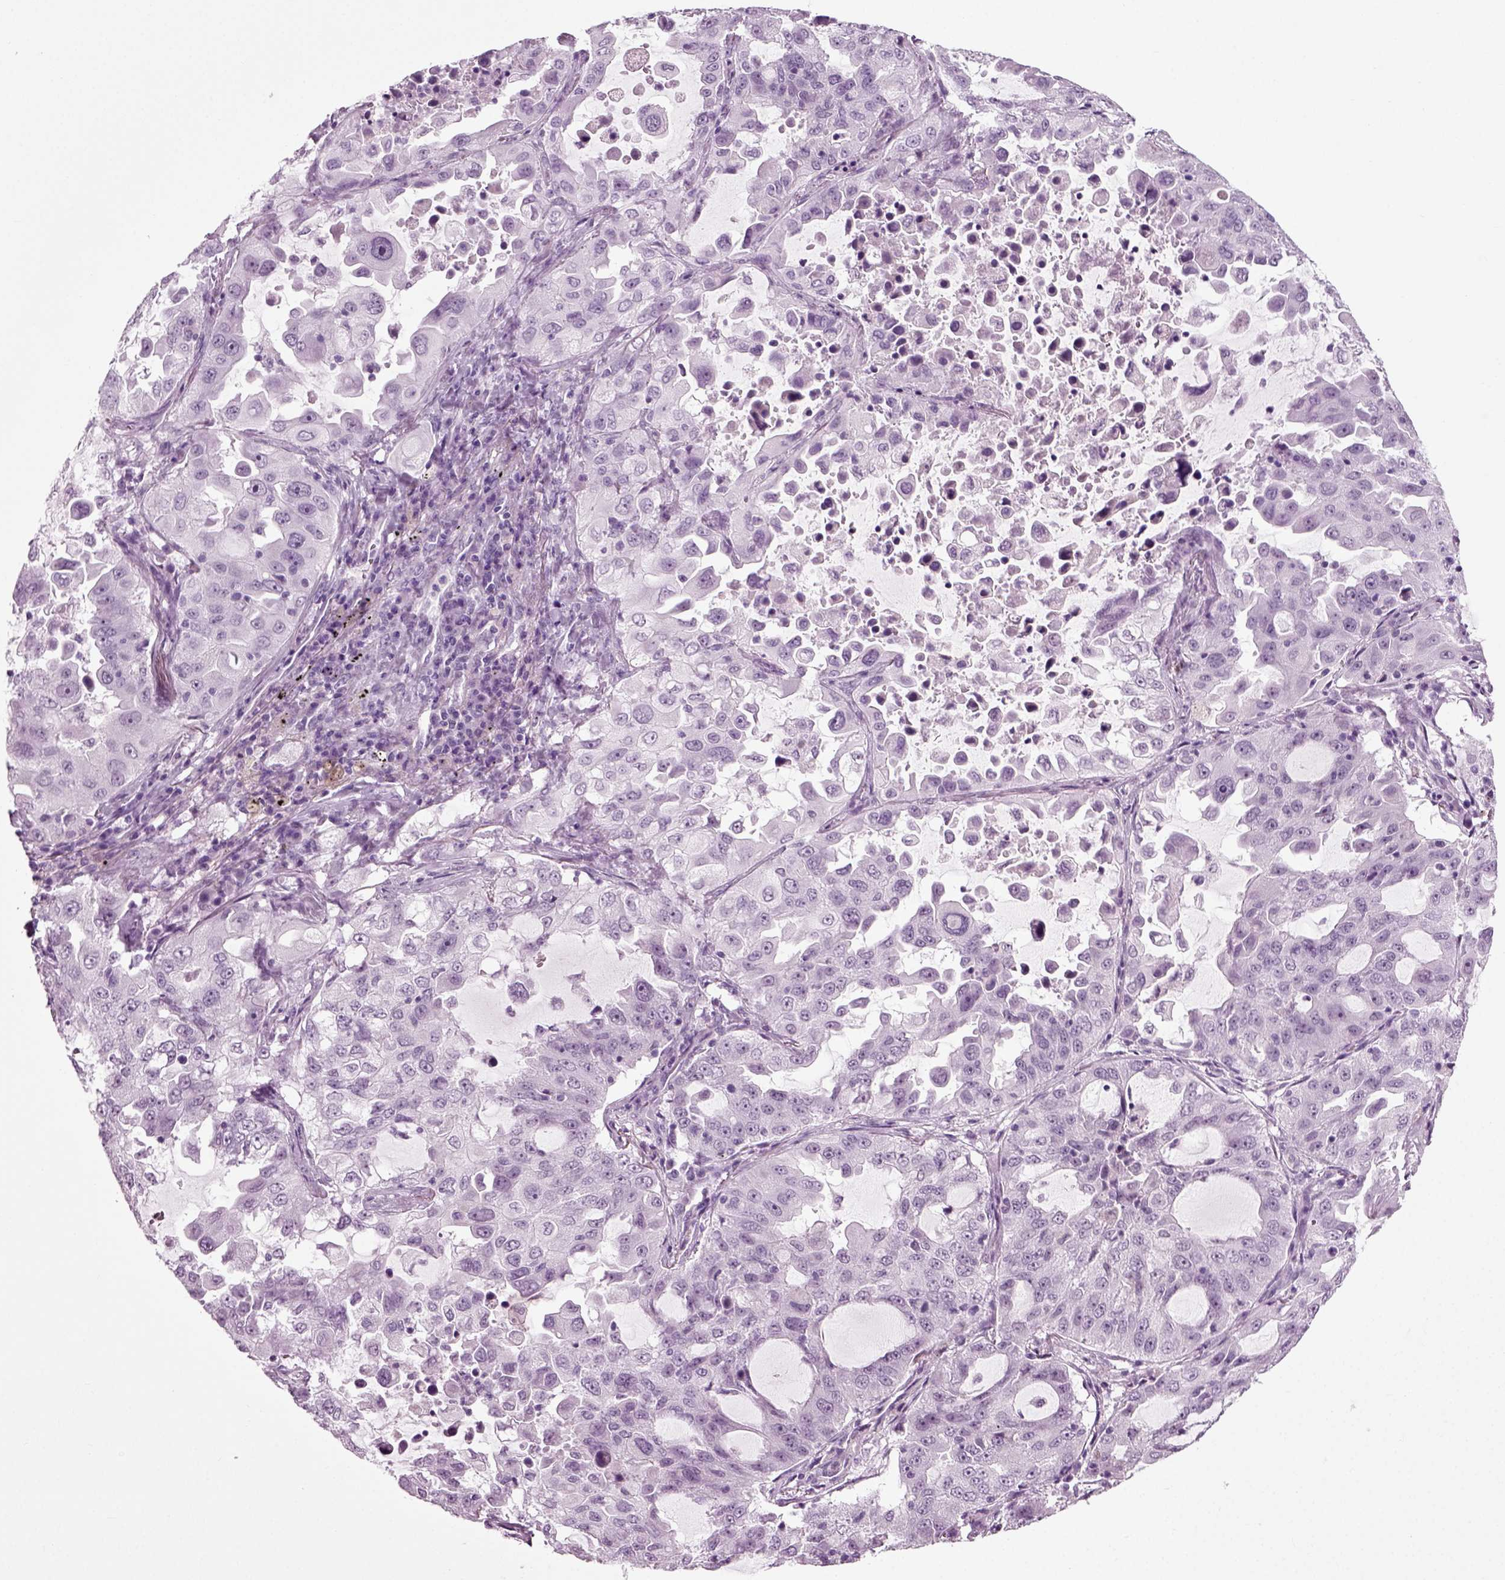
{"staining": {"intensity": "negative", "quantity": "none", "location": "none"}, "tissue": "lung cancer", "cell_type": "Tumor cells", "image_type": "cancer", "snomed": [{"axis": "morphology", "description": "Adenocarcinoma, NOS"}, {"axis": "topography", "description": "Lung"}], "caption": "Adenocarcinoma (lung) was stained to show a protein in brown. There is no significant positivity in tumor cells.", "gene": "ZC2HC1C", "patient": {"sex": "female", "age": 61}}